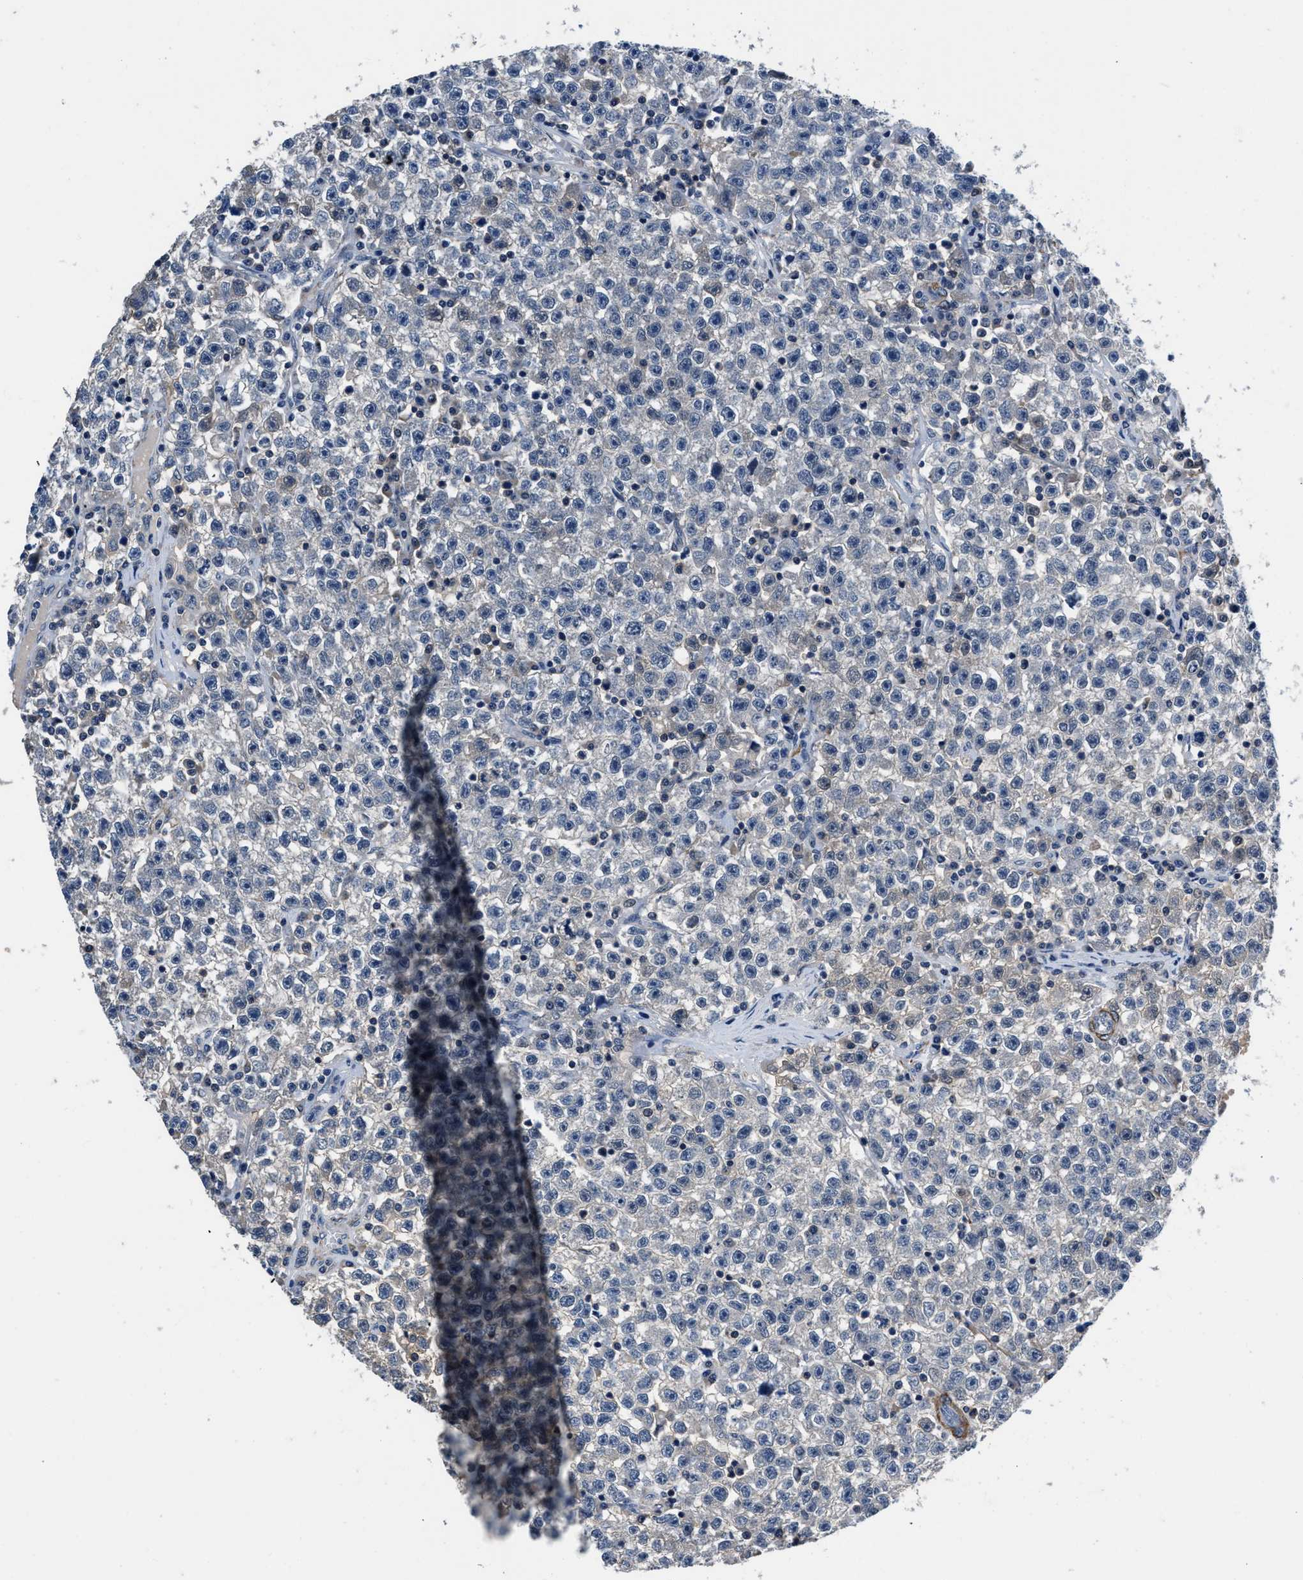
{"staining": {"intensity": "negative", "quantity": "none", "location": "none"}, "tissue": "testis cancer", "cell_type": "Tumor cells", "image_type": "cancer", "snomed": [{"axis": "morphology", "description": "Seminoma, NOS"}, {"axis": "topography", "description": "Testis"}], "caption": "Tumor cells show no significant protein positivity in testis cancer (seminoma). (Stains: DAB (3,3'-diaminobenzidine) IHC with hematoxylin counter stain, Microscopy: brightfield microscopy at high magnification).", "gene": "LANCL2", "patient": {"sex": "male", "age": 22}}